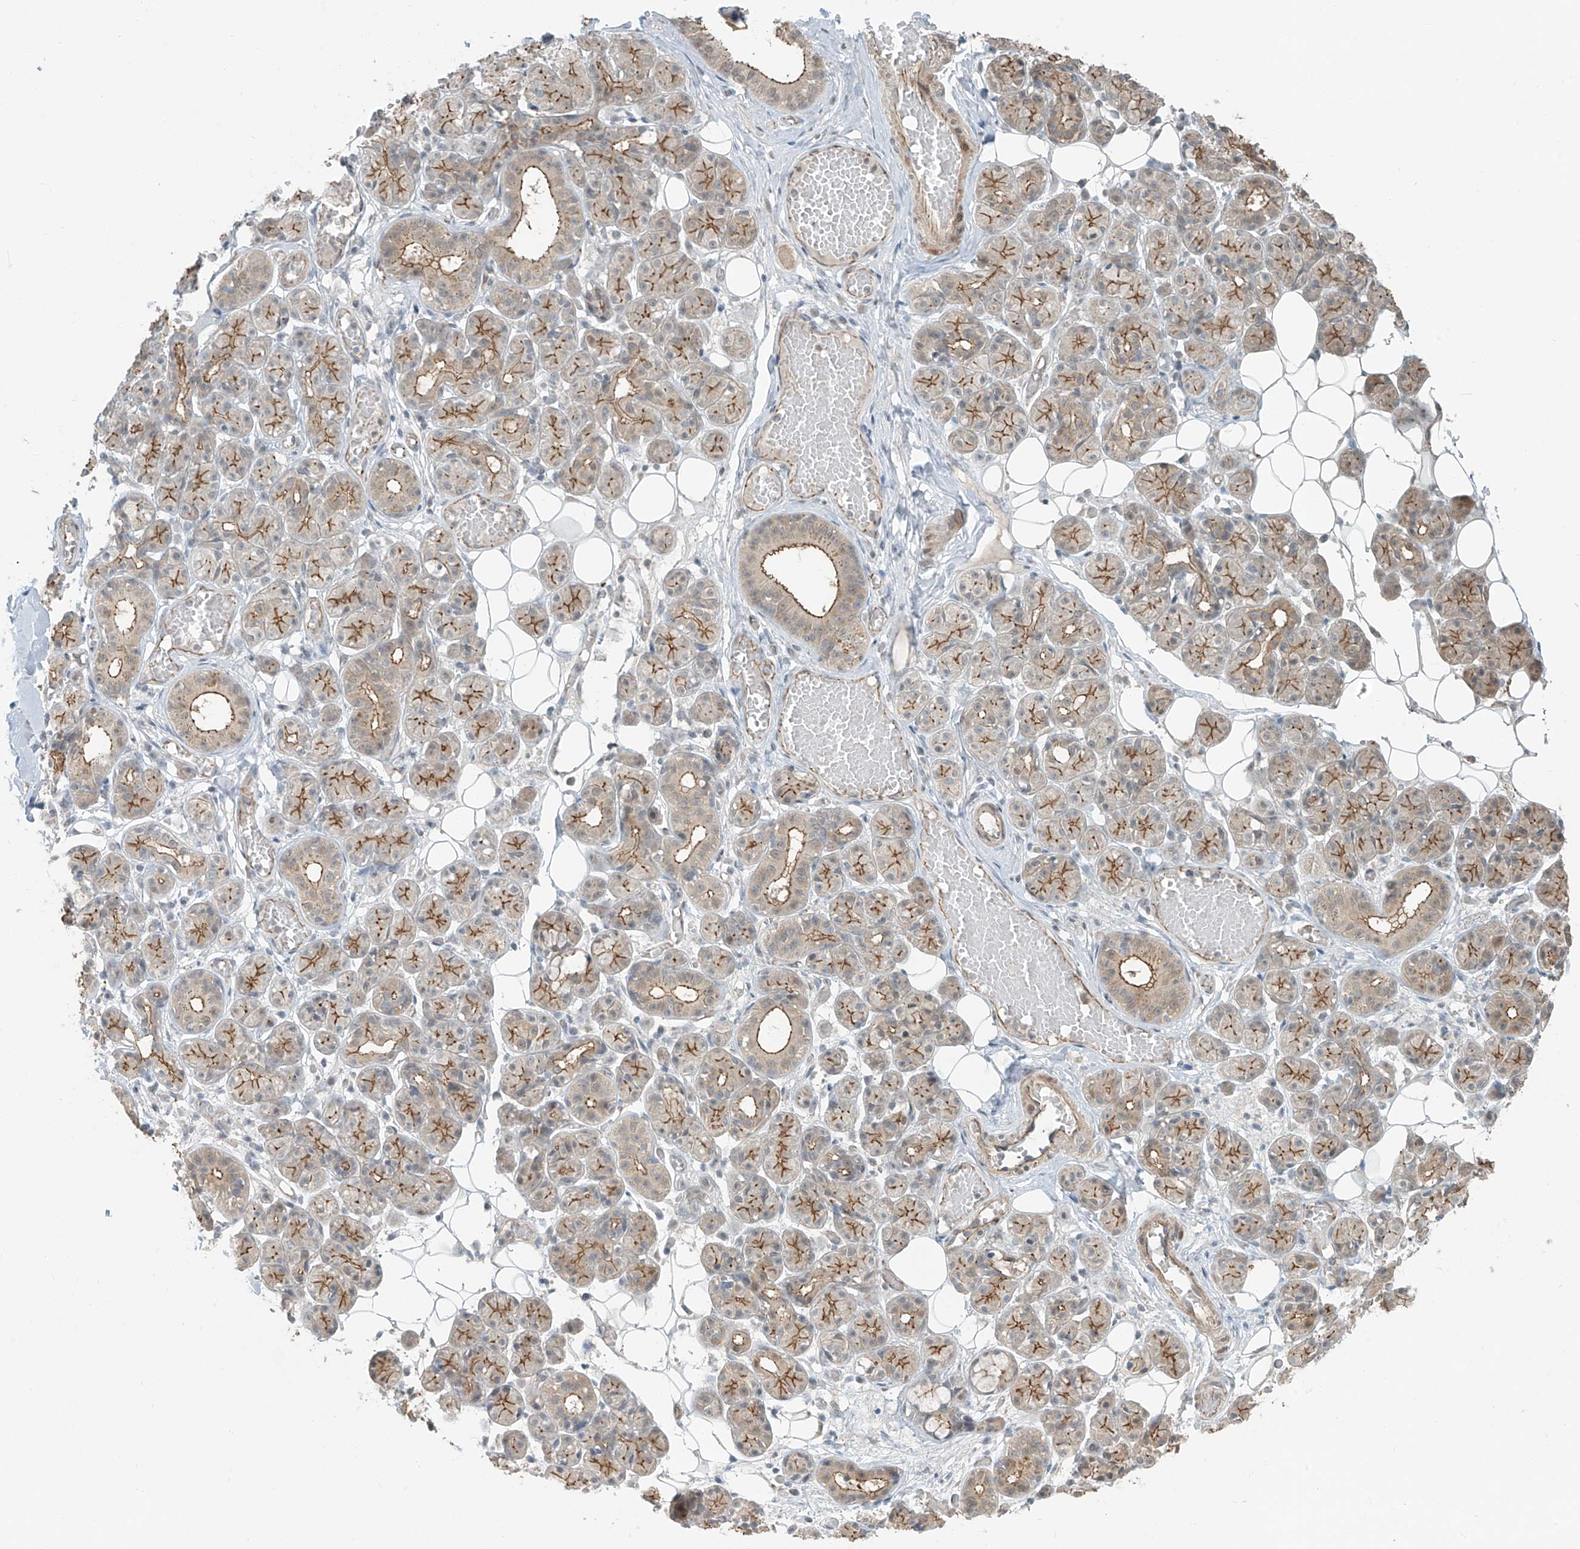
{"staining": {"intensity": "moderate", "quantity": ">75%", "location": "cytoplasmic/membranous"}, "tissue": "salivary gland", "cell_type": "Glandular cells", "image_type": "normal", "snomed": [{"axis": "morphology", "description": "Normal tissue, NOS"}, {"axis": "topography", "description": "Salivary gland"}], "caption": "Immunohistochemical staining of unremarkable salivary gland reveals medium levels of moderate cytoplasmic/membranous expression in approximately >75% of glandular cells.", "gene": "ZNF16", "patient": {"sex": "male", "age": 63}}